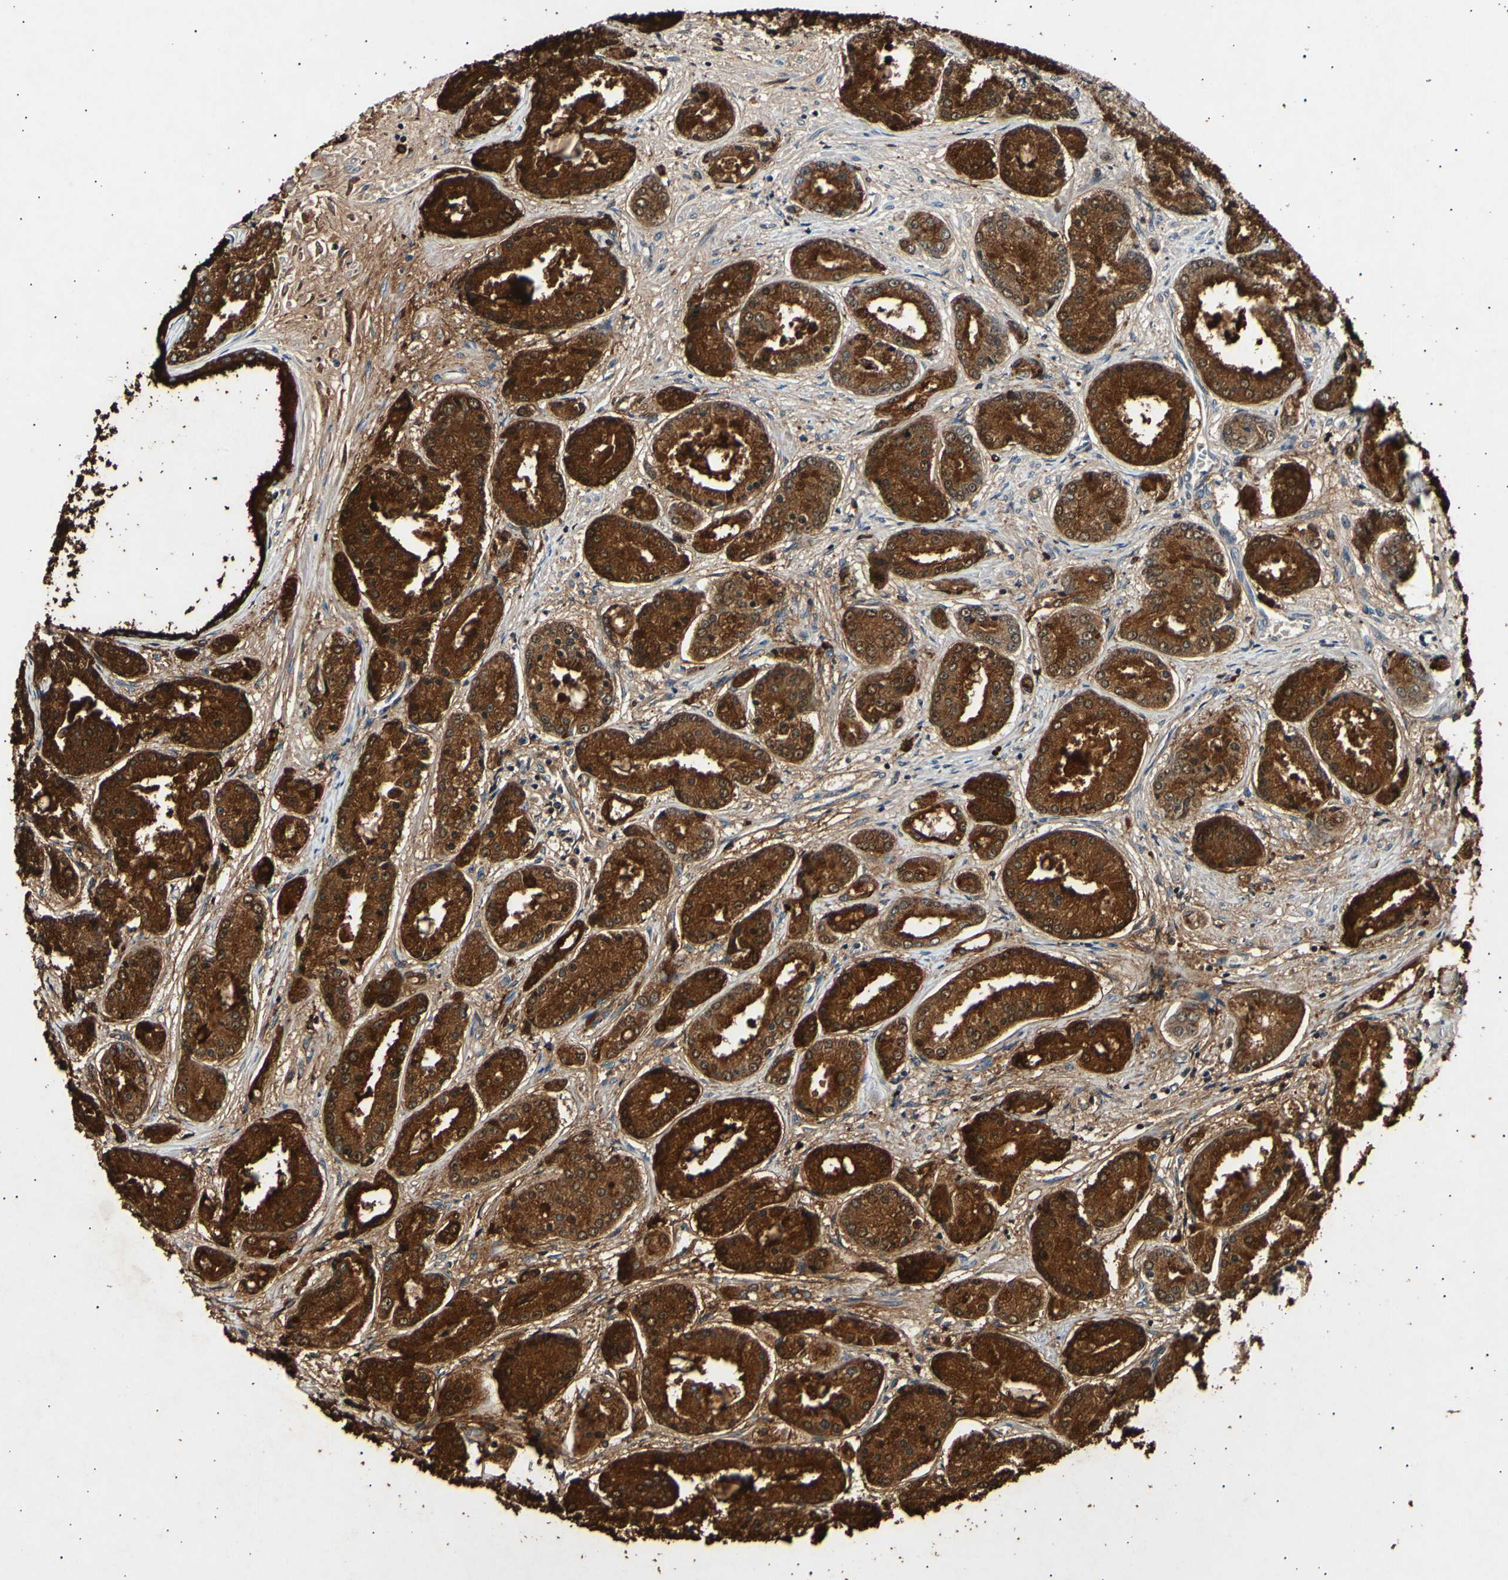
{"staining": {"intensity": "strong", "quantity": ">75%", "location": "cytoplasmic/membranous"}, "tissue": "prostate cancer", "cell_type": "Tumor cells", "image_type": "cancer", "snomed": [{"axis": "morphology", "description": "Adenocarcinoma, High grade"}, {"axis": "topography", "description": "Prostate"}], "caption": "Immunohistochemistry image of prostate cancer stained for a protein (brown), which displays high levels of strong cytoplasmic/membranous staining in about >75% of tumor cells.", "gene": "ADCY3", "patient": {"sex": "male", "age": 59}}